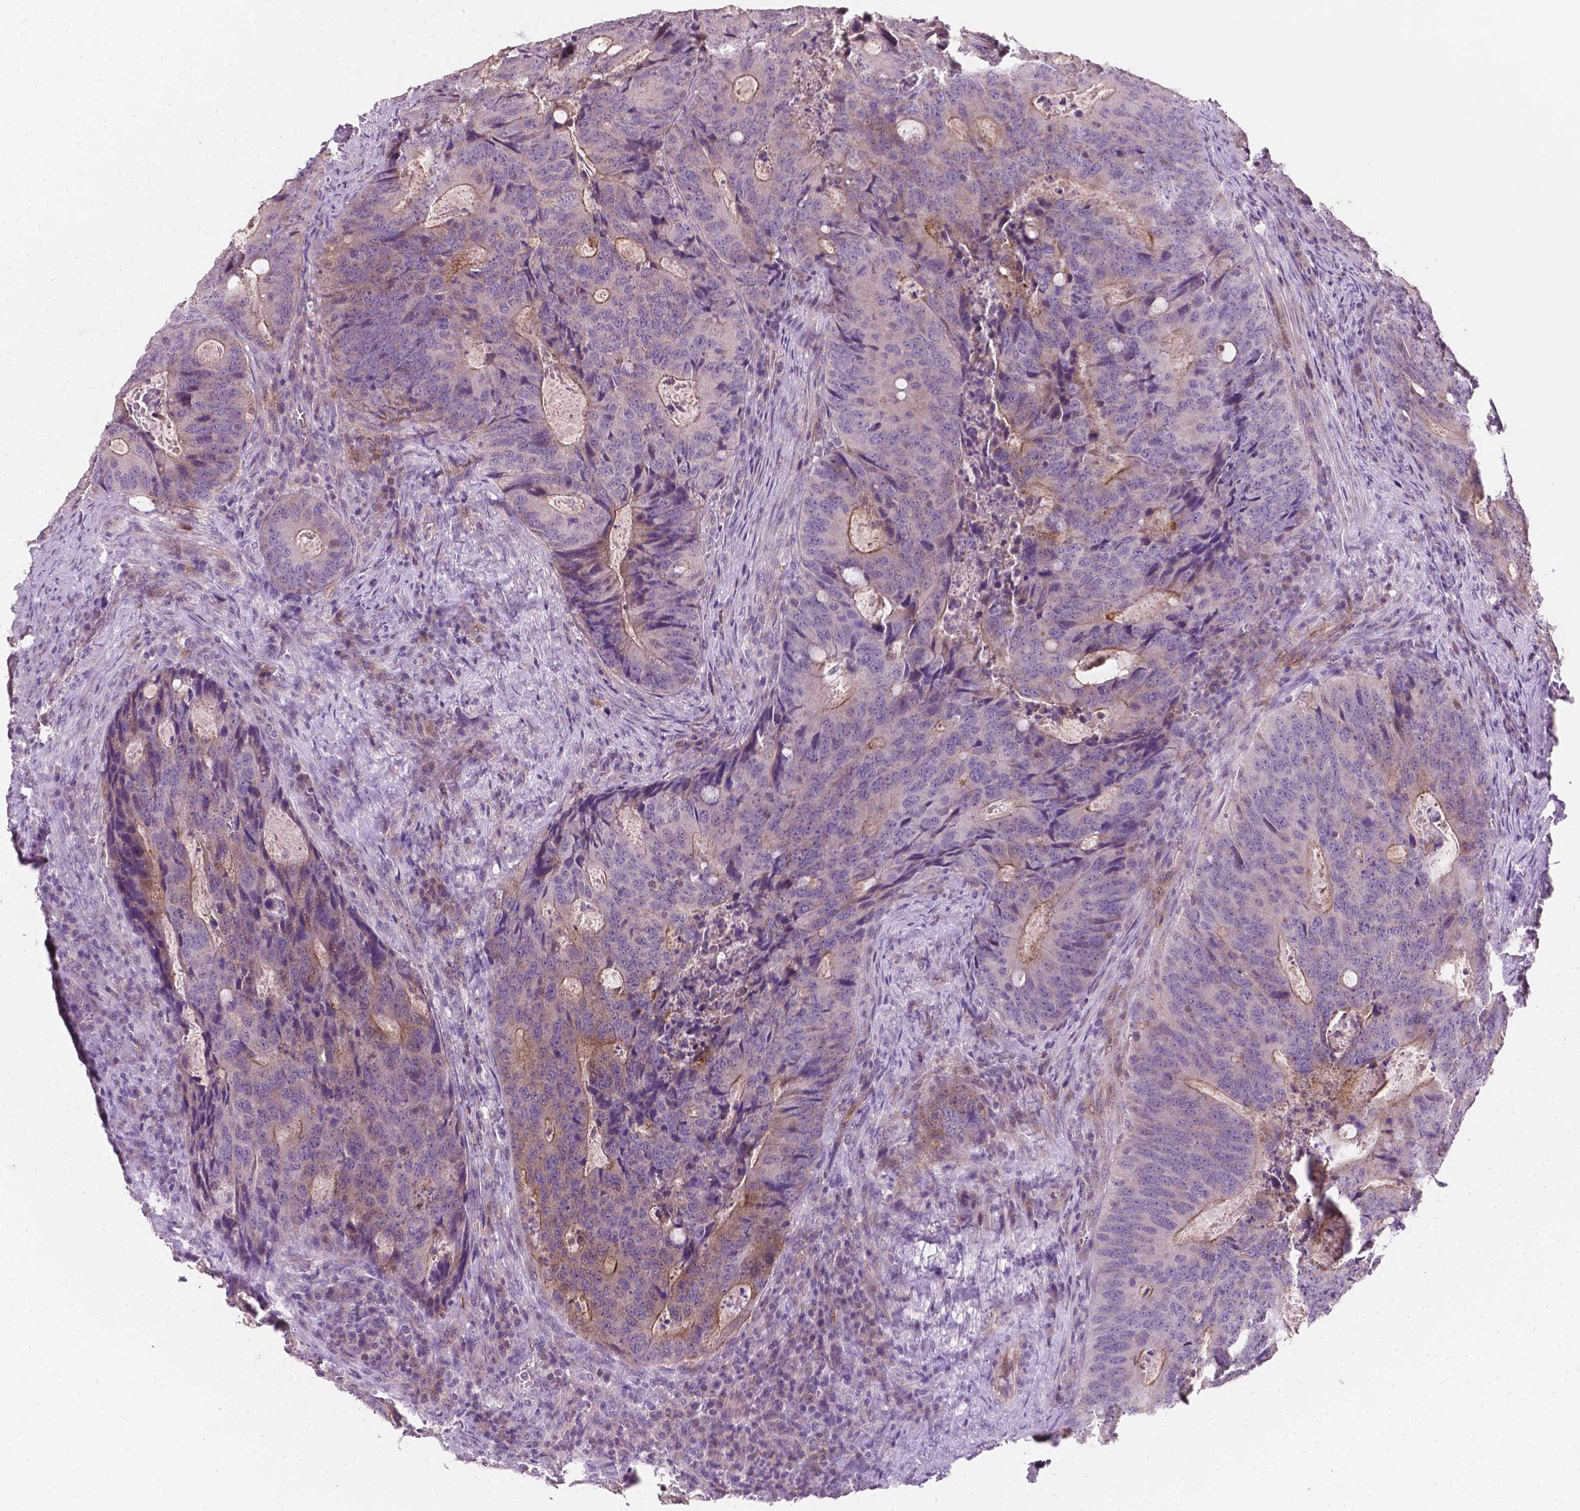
{"staining": {"intensity": "weak", "quantity": "<25%", "location": "cytoplasmic/membranous"}, "tissue": "colorectal cancer", "cell_type": "Tumor cells", "image_type": "cancer", "snomed": [{"axis": "morphology", "description": "Adenocarcinoma, NOS"}, {"axis": "topography", "description": "Colon"}], "caption": "The image reveals no staining of tumor cells in colorectal cancer (adenocarcinoma).", "gene": "EGFR", "patient": {"sex": "male", "age": 67}}